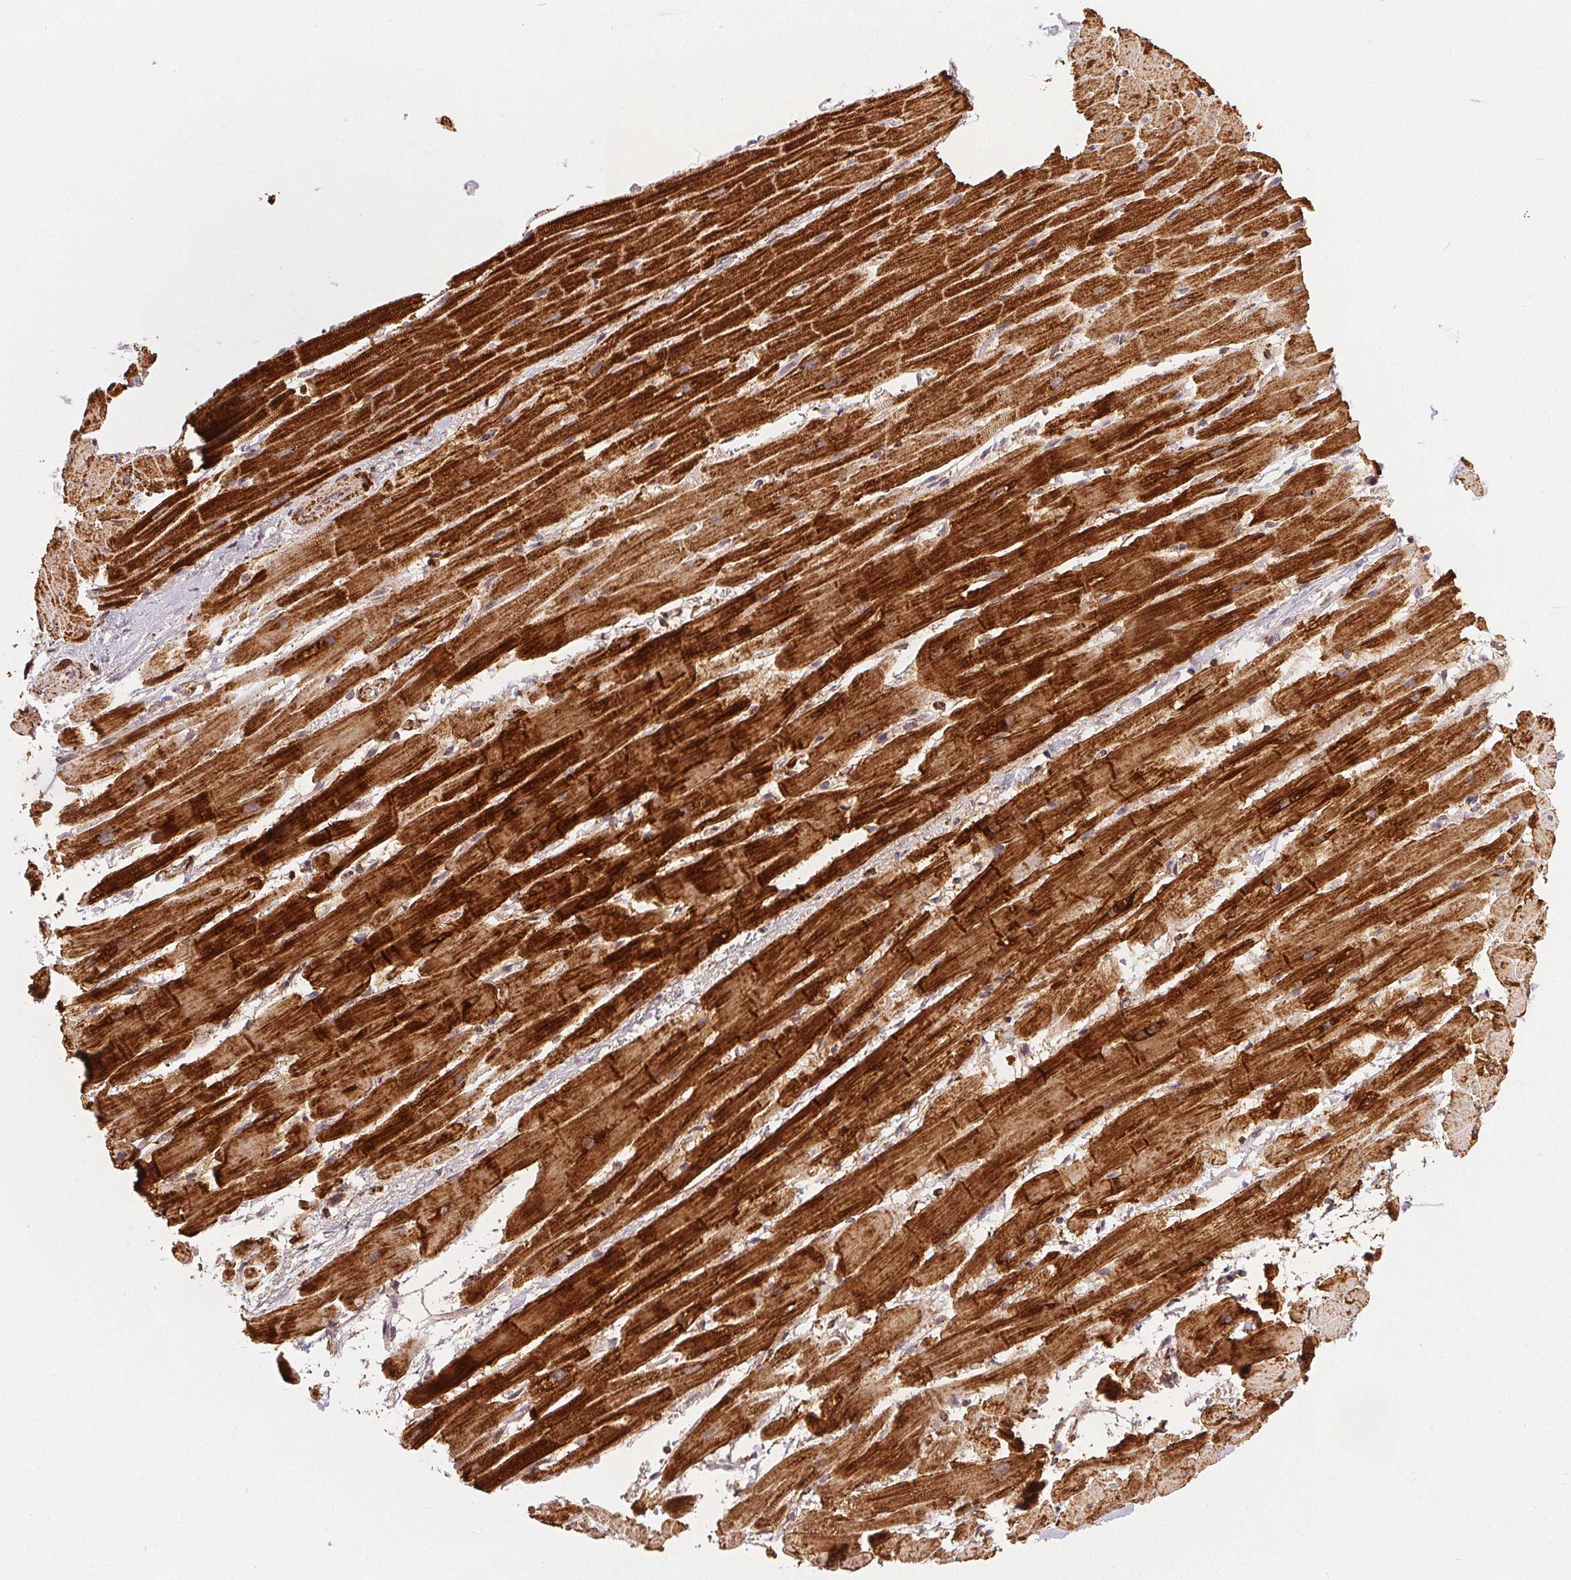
{"staining": {"intensity": "strong", "quantity": ">75%", "location": "cytoplasmic/membranous"}, "tissue": "heart muscle", "cell_type": "Cardiomyocytes", "image_type": "normal", "snomed": [{"axis": "morphology", "description": "Normal tissue, NOS"}, {"axis": "topography", "description": "Heart"}], "caption": "IHC staining of unremarkable heart muscle, which exhibits high levels of strong cytoplasmic/membranous staining in about >75% of cardiomyocytes indicating strong cytoplasmic/membranous protein staining. The staining was performed using DAB (3,3'-diaminobenzidine) (brown) for protein detection and nuclei were counterstained in hematoxylin (blue).", "gene": "SDHB", "patient": {"sex": "male", "age": 37}}